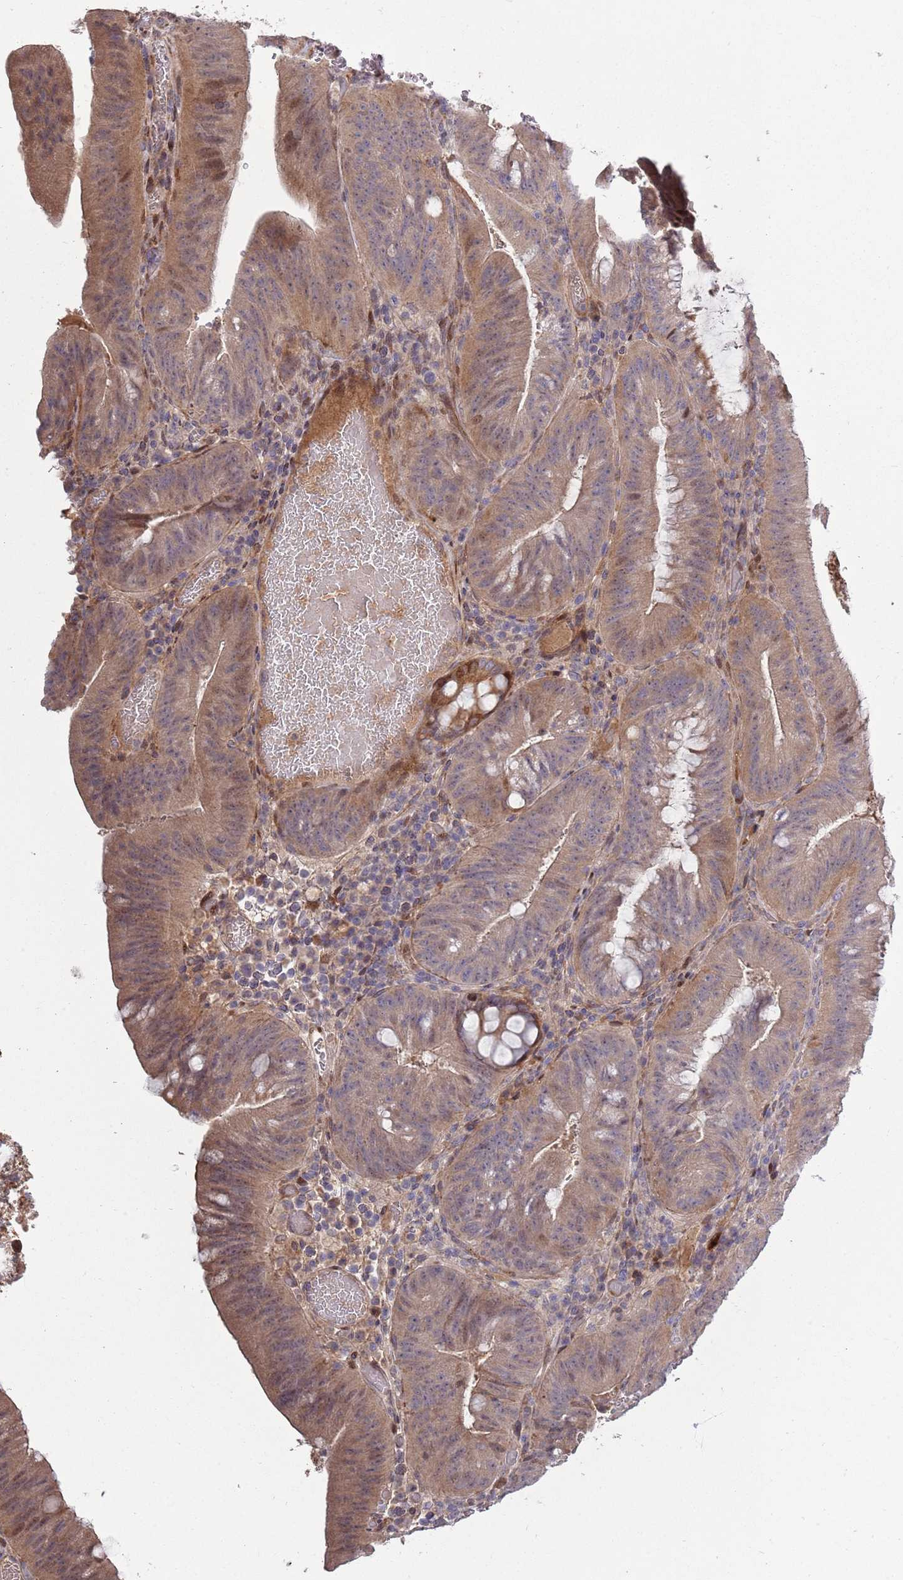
{"staining": {"intensity": "moderate", "quantity": ">75%", "location": "cytoplasmic/membranous,nuclear"}, "tissue": "colorectal cancer", "cell_type": "Tumor cells", "image_type": "cancer", "snomed": [{"axis": "morphology", "description": "Adenocarcinoma, NOS"}, {"axis": "topography", "description": "Colon"}], "caption": "Approximately >75% of tumor cells in human colorectal cancer display moderate cytoplasmic/membranous and nuclear protein positivity as visualized by brown immunohistochemical staining.", "gene": "SYNDIG1L", "patient": {"sex": "female", "age": 43}}